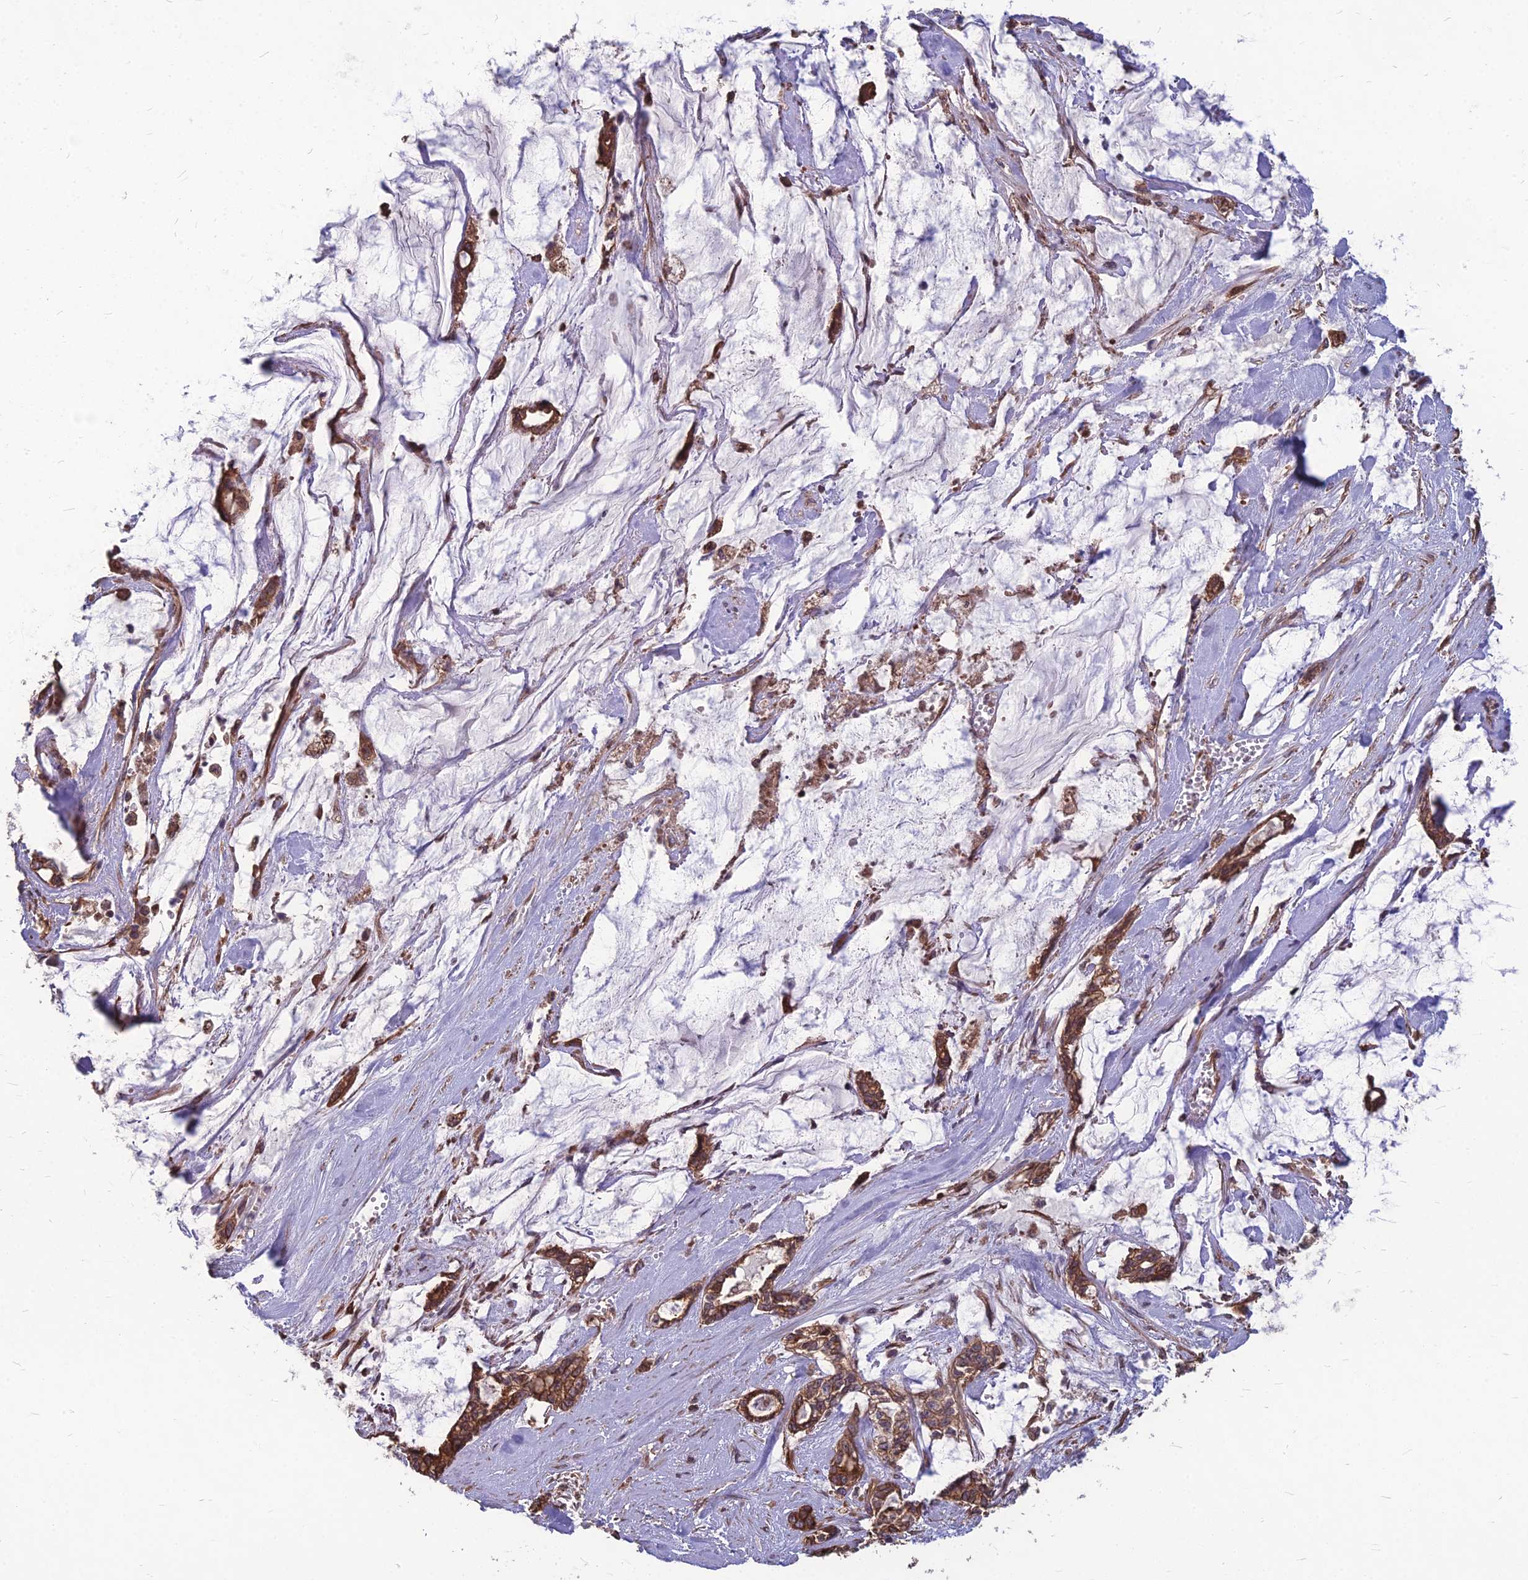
{"staining": {"intensity": "strong", "quantity": ">75%", "location": "cytoplasmic/membranous"}, "tissue": "pancreatic cancer", "cell_type": "Tumor cells", "image_type": "cancer", "snomed": [{"axis": "morphology", "description": "Adenocarcinoma, NOS"}, {"axis": "topography", "description": "Pancreas"}], "caption": "DAB (3,3'-diaminobenzidine) immunohistochemical staining of human pancreatic cancer displays strong cytoplasmic/membranous protein positivity in about >75% of tumor cells. (DAB (3,3'-diaminobenzidine) = brown stain, brightfield microscopy at high magnification).", "gene": "LSM6", "patient": {"sex": "female", "age": 73}}